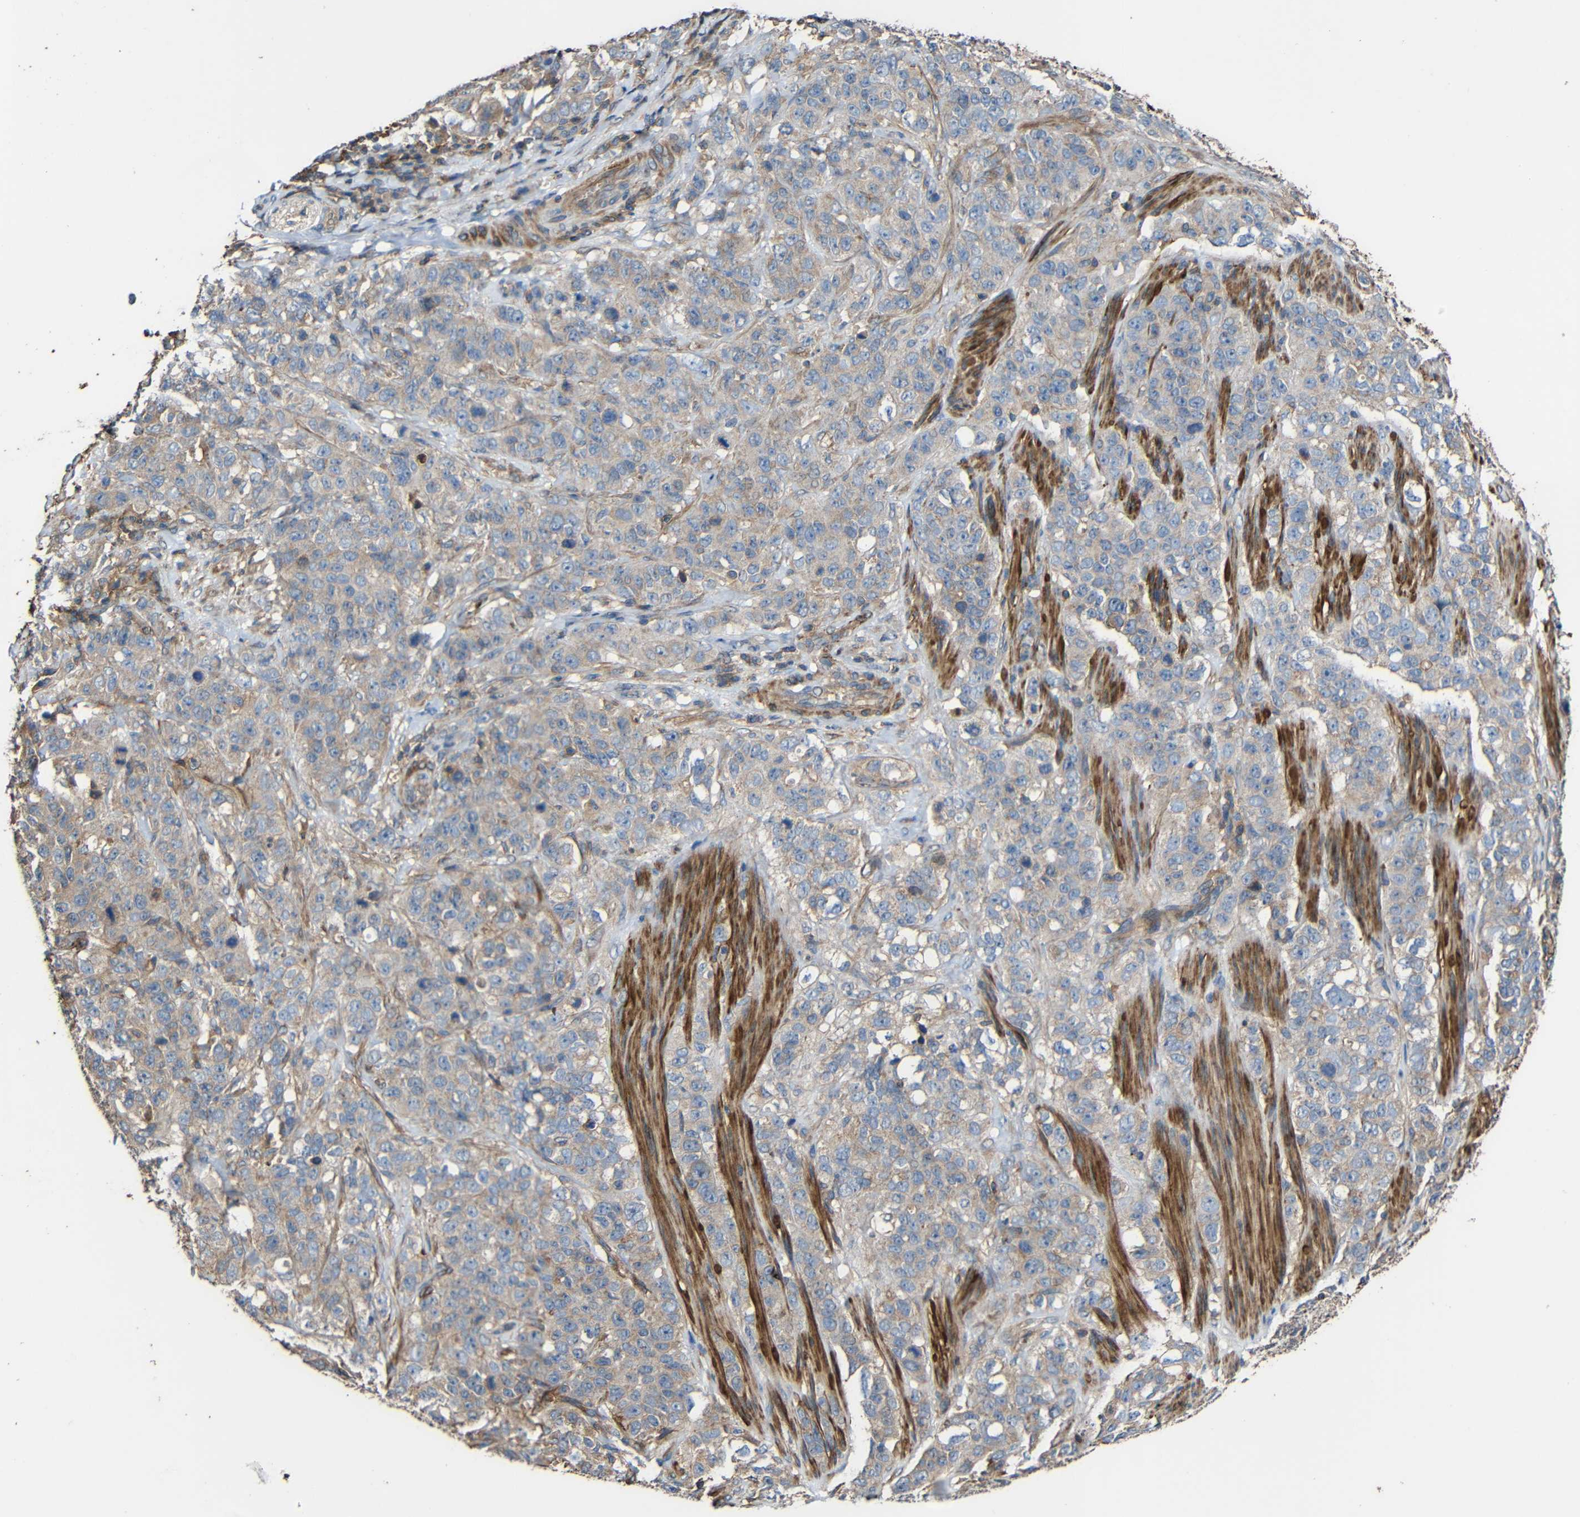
{"staining": {"intensity": "negative", "quantity": "none", "location": "none"}, "tissue": "stomach cancer", "cell_type": "Tumor cells", "image_type": "cancer", "snomed": [{"axis": "morphology", "description": "Adenocarcinoma, NOS"}, {"axis": "topography", "description": "Stomach"}], "caption": "Immunohistochemistry of human stomach adenocarcinoma exhibits no expression in tumor cells.", "gene": "RHOT2", "patient": {"sex": "male", "age": 48}}